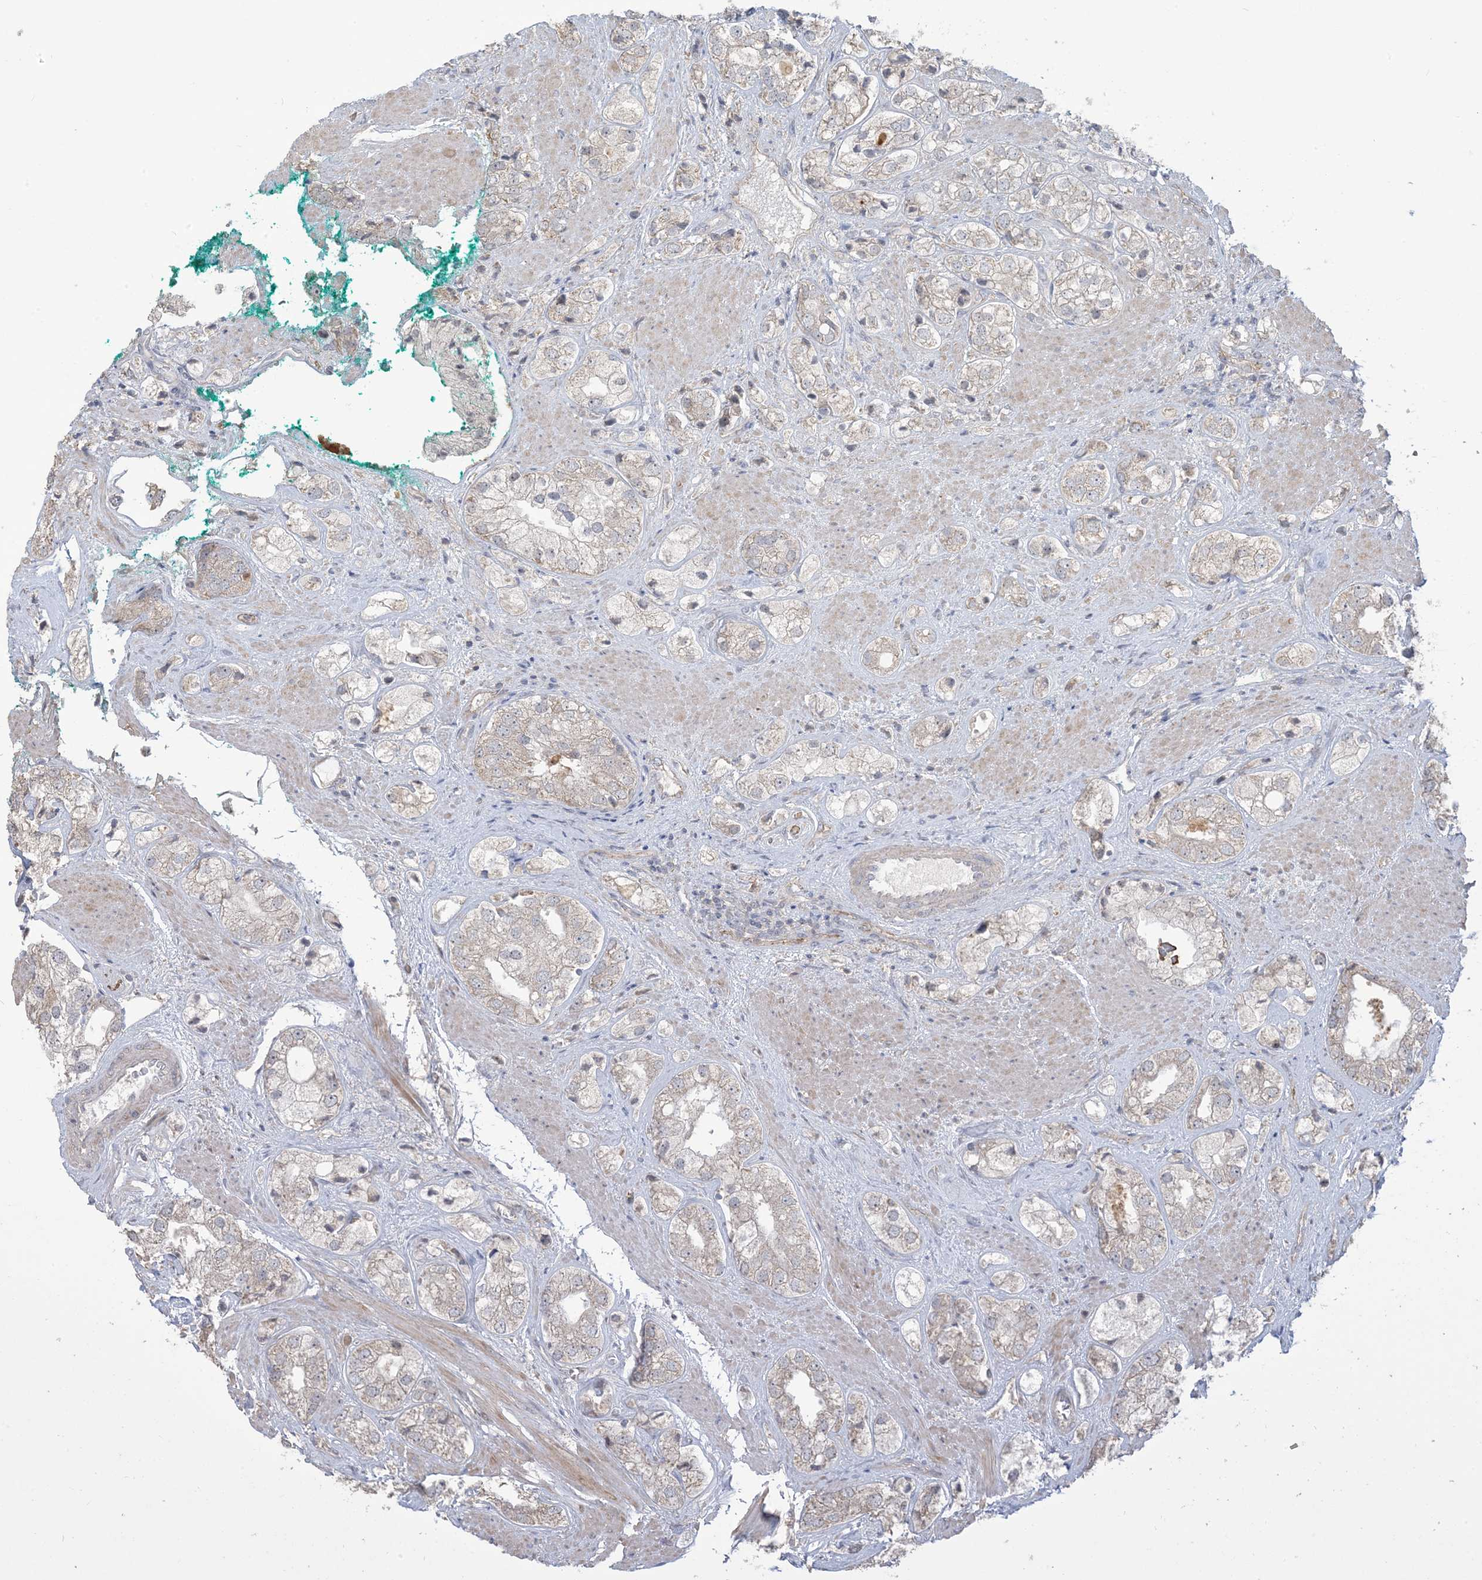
{"staining": {"intensity": "weak", "quantity": "<25%", "location": "cytoplasmic/membranous"}, "tissue": "prostate cancer", "cell_type": "Tumor cells", "image_type": "cancer", "snomed": [{"axis": "morphology", "description": "Adenocarcinoma, High grade"}, {"axis": "topography", "description": "Prostate"}], "caption": "Prostate cancer was stained to show a protein in brown. There is no significant staining in tumor cells.", "gene": "KLHL18", "patient": {"sex": "male", "age": 50}}